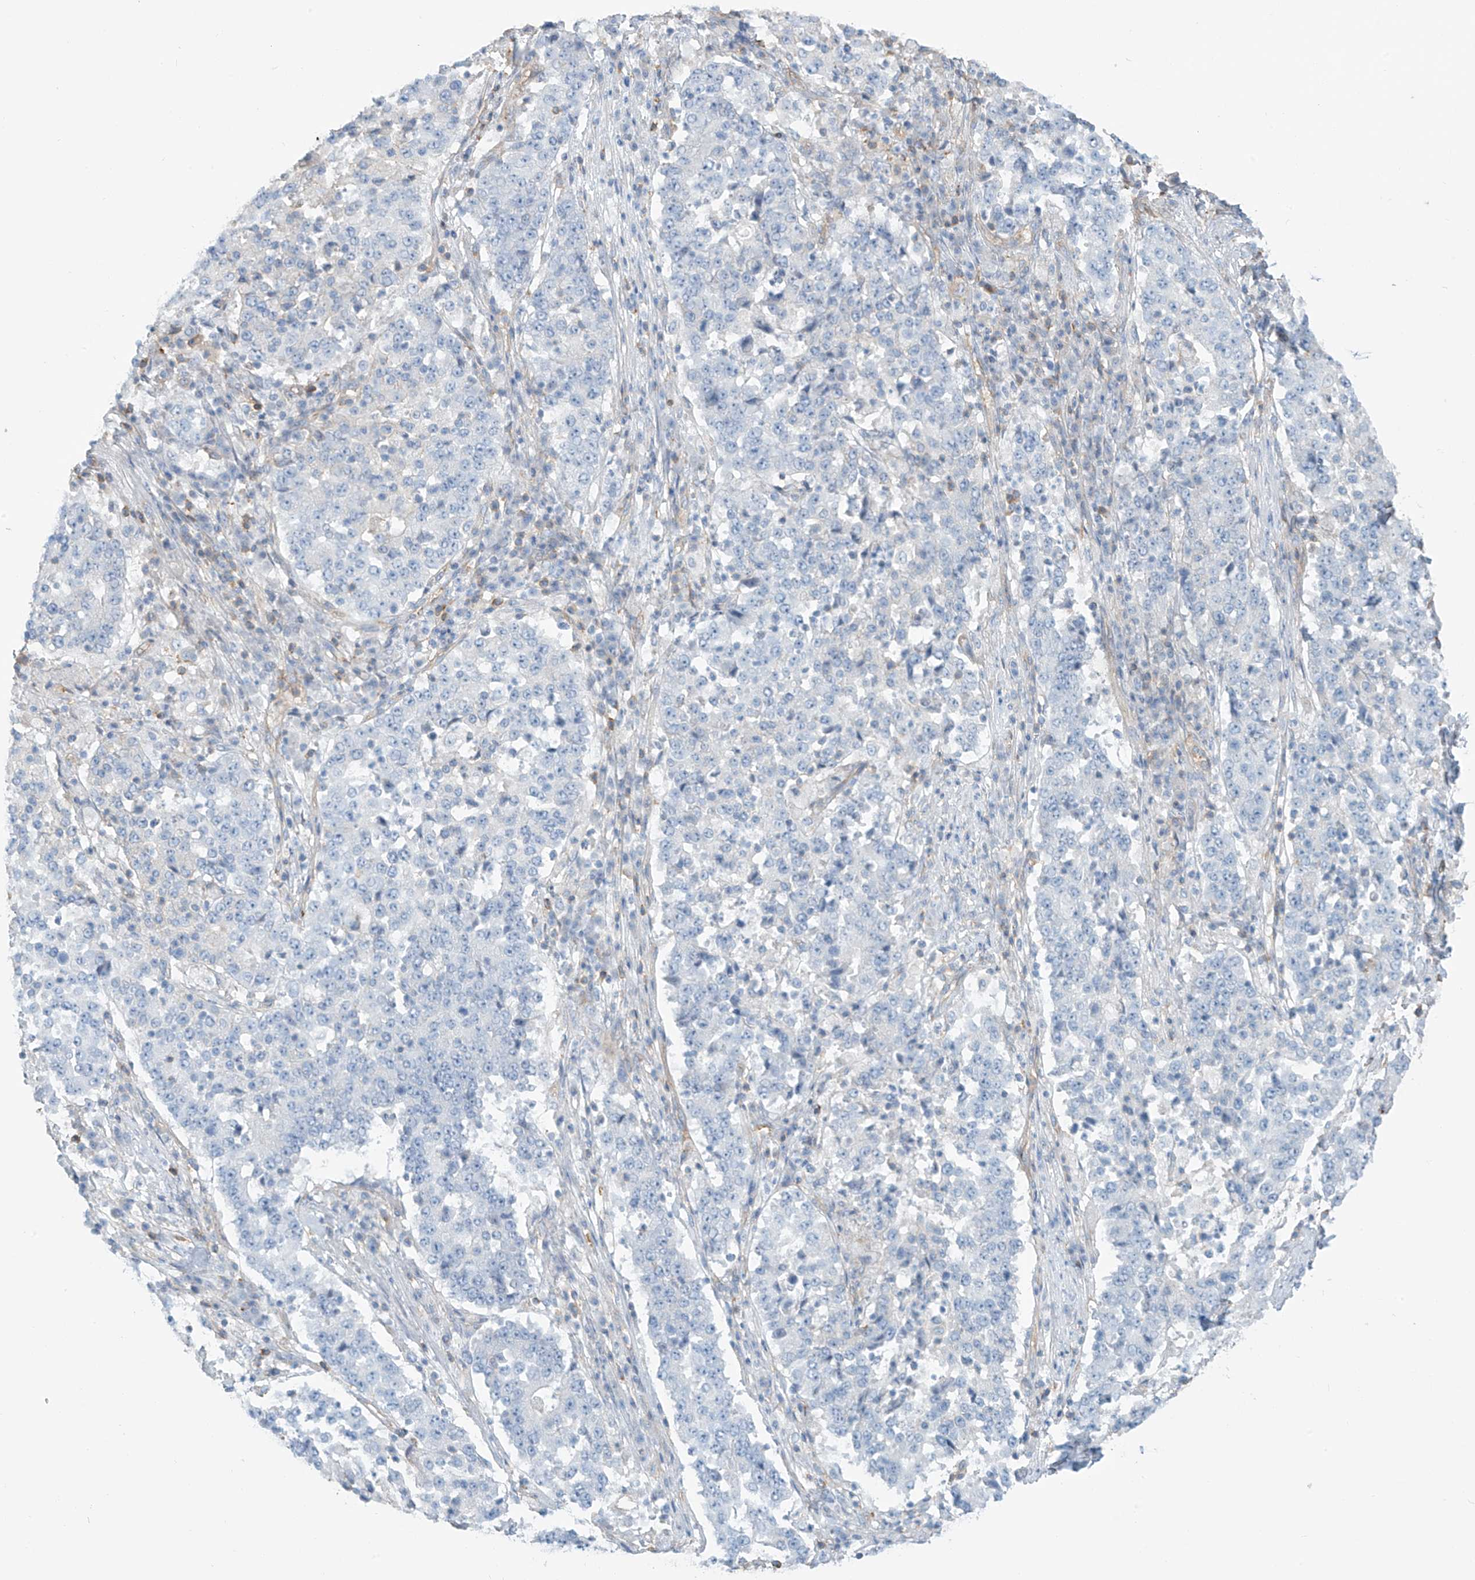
{"staining": {"intensity": "negative", "quantity": "none", "location": "none"}, "tissue": "stomach cancer", "cell_type": "Tumor cells", "image_type": "cancer", "snomed": [{"axis": "morphology", "description": "Adenocarcinoma, NOS"}, {"axis": "topography", "description": "Stomach"}], "caption": "Immunohistochemistry image of neoplastic tissue: human stomach adenocarcinoma stained with DAB (3,3'-diaminobenzidine) exhibits no significant protein positivity in tumor cells. (IHC, brightfield microscopy, high magnification).", "gene": "ZNF846", "patient": {"sex": "male", "age": 59}}